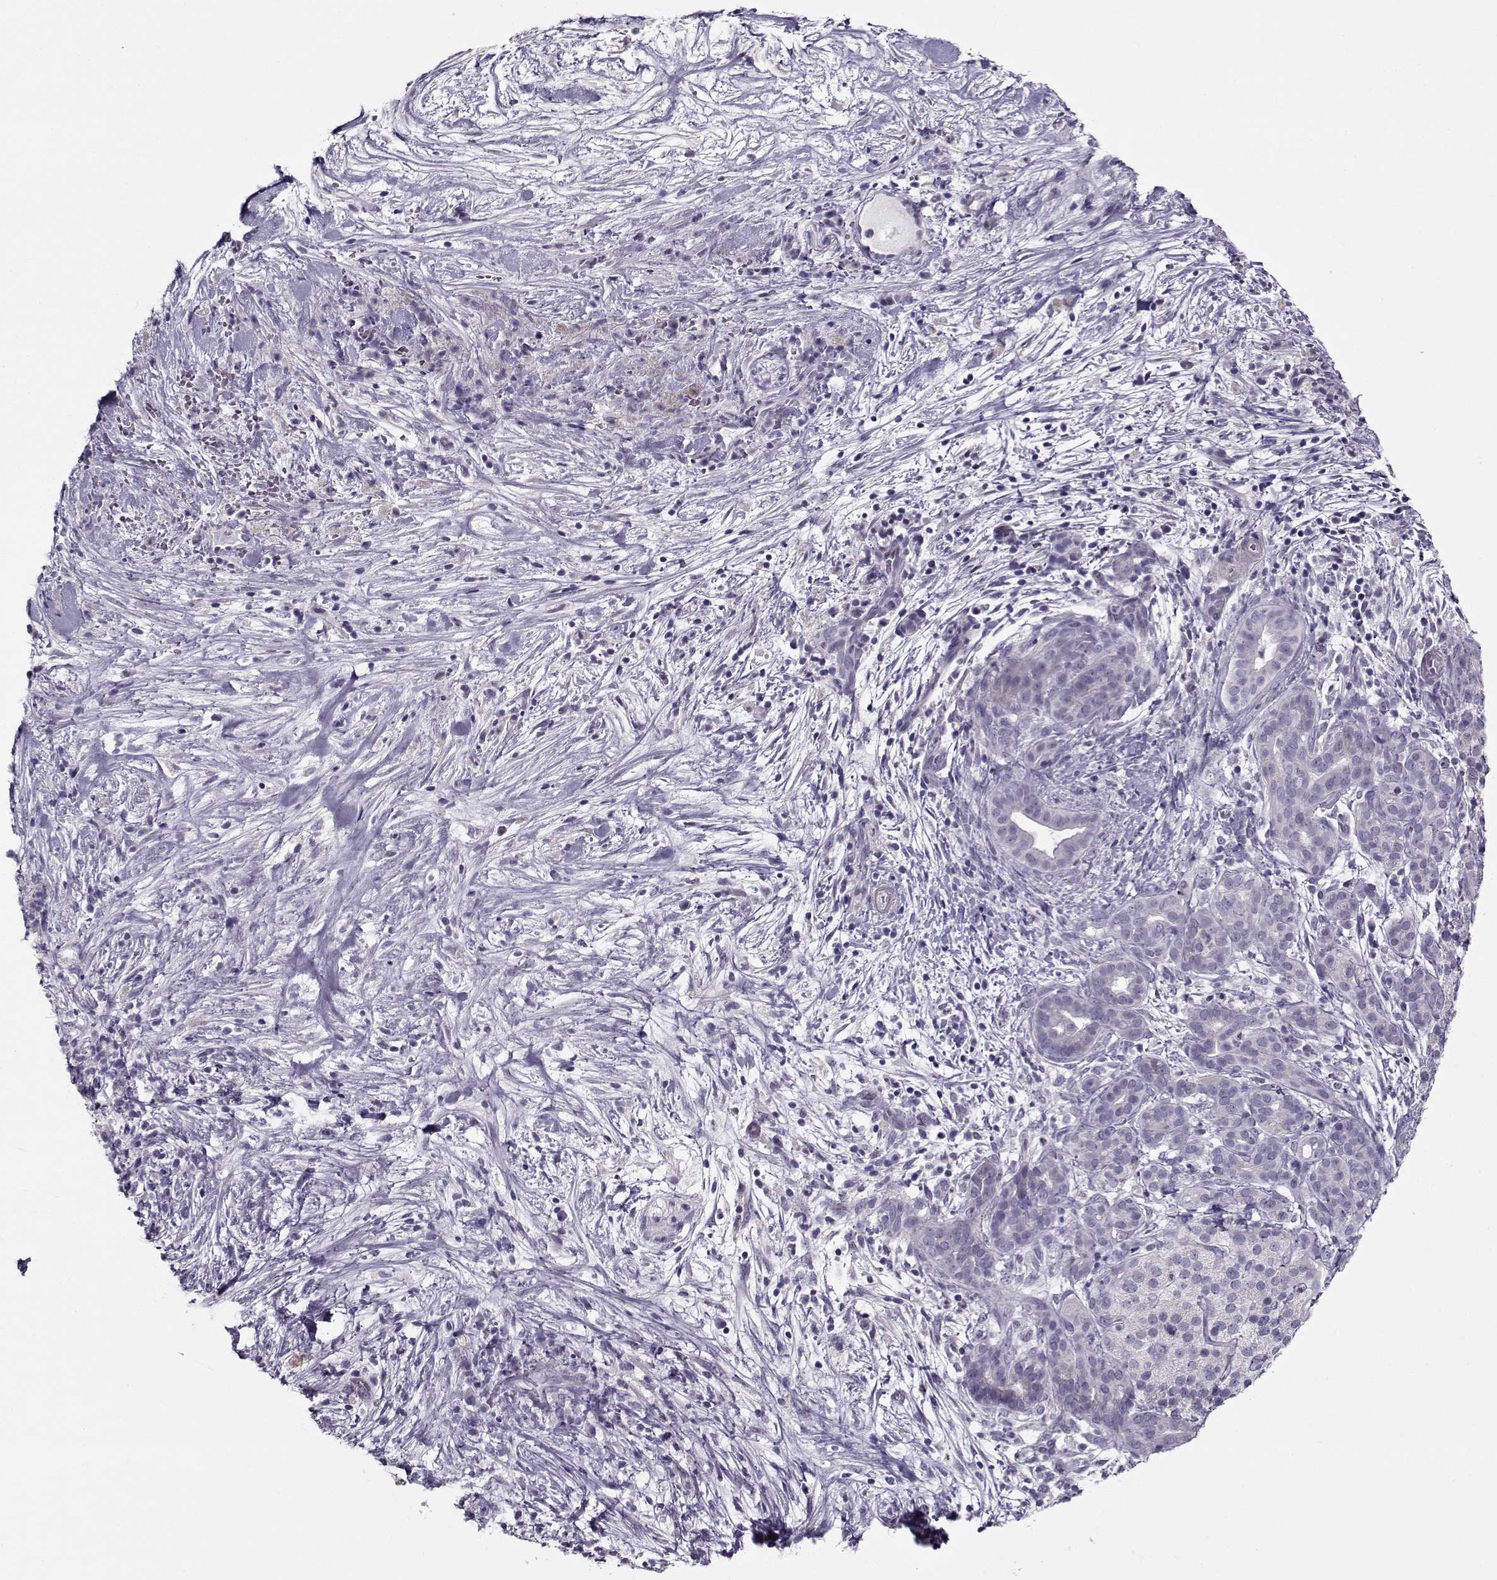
{"staining": {"intensity": "negative", "quantity": "none", "location": "none"}, "tissue": "pancreatic cancer", "cell_type": "Tumor cells", "image_type": "cancer", "snomed": [{"axis": "morphology", "description": "Adenocarcinoma, NOS"}, {"axis": "topography", "description": "Pancreas"}], "caption": "Pancreatic cancer (adenocarcinoma) stained for a protein using IHC exhibits no expression tumor cells.", "gene": "CIBAR1", "patient": {"sex": "male", "age": 44}}